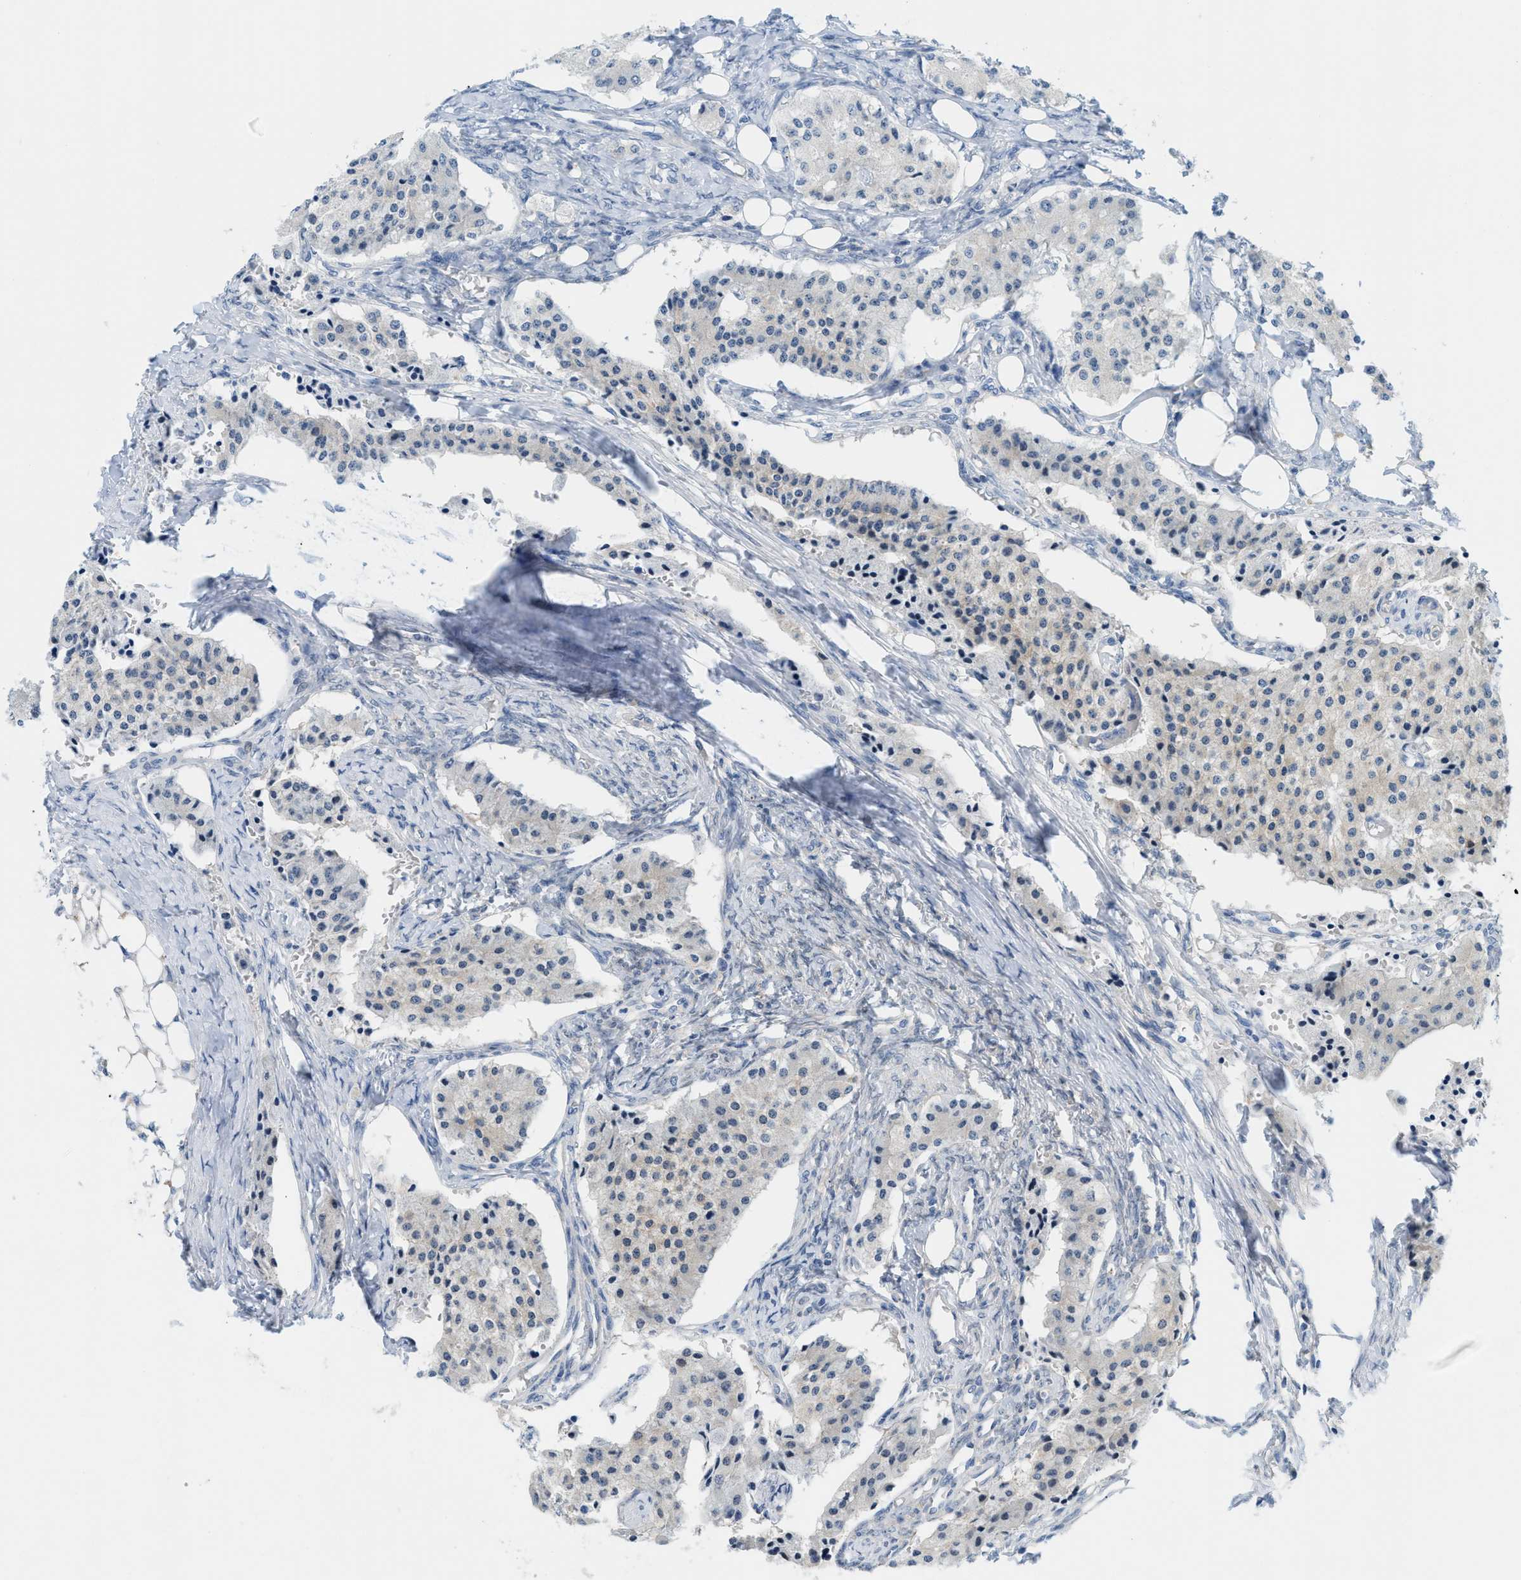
{"staining": {"intensity": "negative", "quantity": "none", "location": "none"}, "tissue": "carcinoid", "cell_type": "Tumor cells", "image_type": "cancer", "snomed": [{"axis": "morphology", "description": "Carcinoid, malignant, NOS"}, {"axis": "topography", "description": "Colon"}], "caption": "Carcinoid was stained to show a protein in brown. There is no significant staining in tumor cells. (DAB (3,3'-diaminobenzidine) immunohistochemistry visualized using brightfield microscopy, high magnification).", "gene": "WIPI2", "patient": {"sex": "female", "age": 52}}